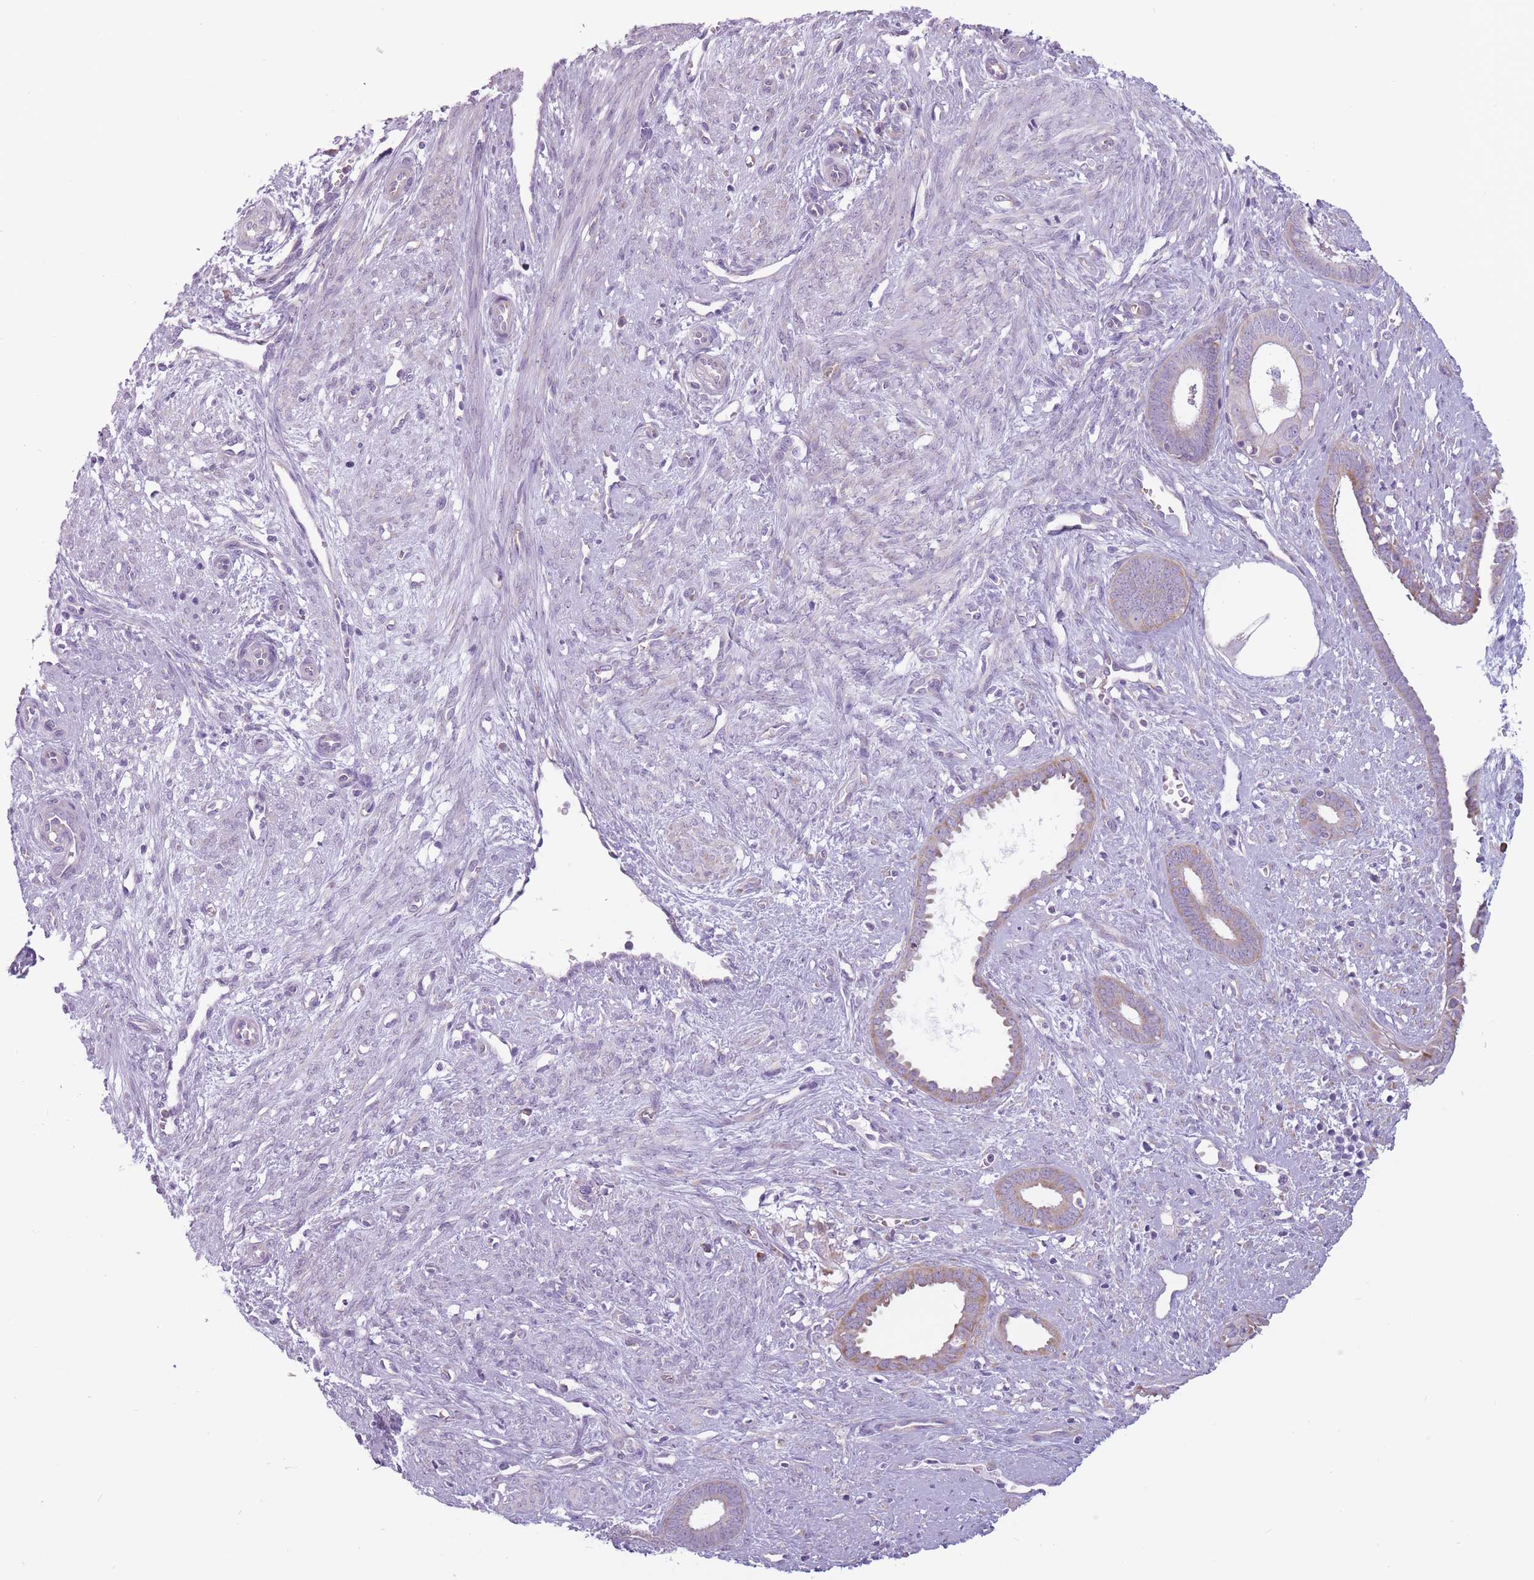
{"staining": {"intensity": "negative", "quantity": "none", "location": "none"}, "tissue": "endometrium", "cell_type": "Cells in endometrial stroma", "image_type": "normal", "snomed": [{"axis": "morphology", "description": "Normal tissue, NOS"}, {"axis": "topography", "description": "Endometrium"}], "caption": "Immunohistochemistry (IHC) histopathology image of benign endometrium stained for a protein (brown), which reveals no expression in cells in endometrial stroma. (Immunohistochemistry (IHC), brightfield microscopy, high magnification).", "gene": "RPL18", "patient": {"sex": "female", "age": 61}}